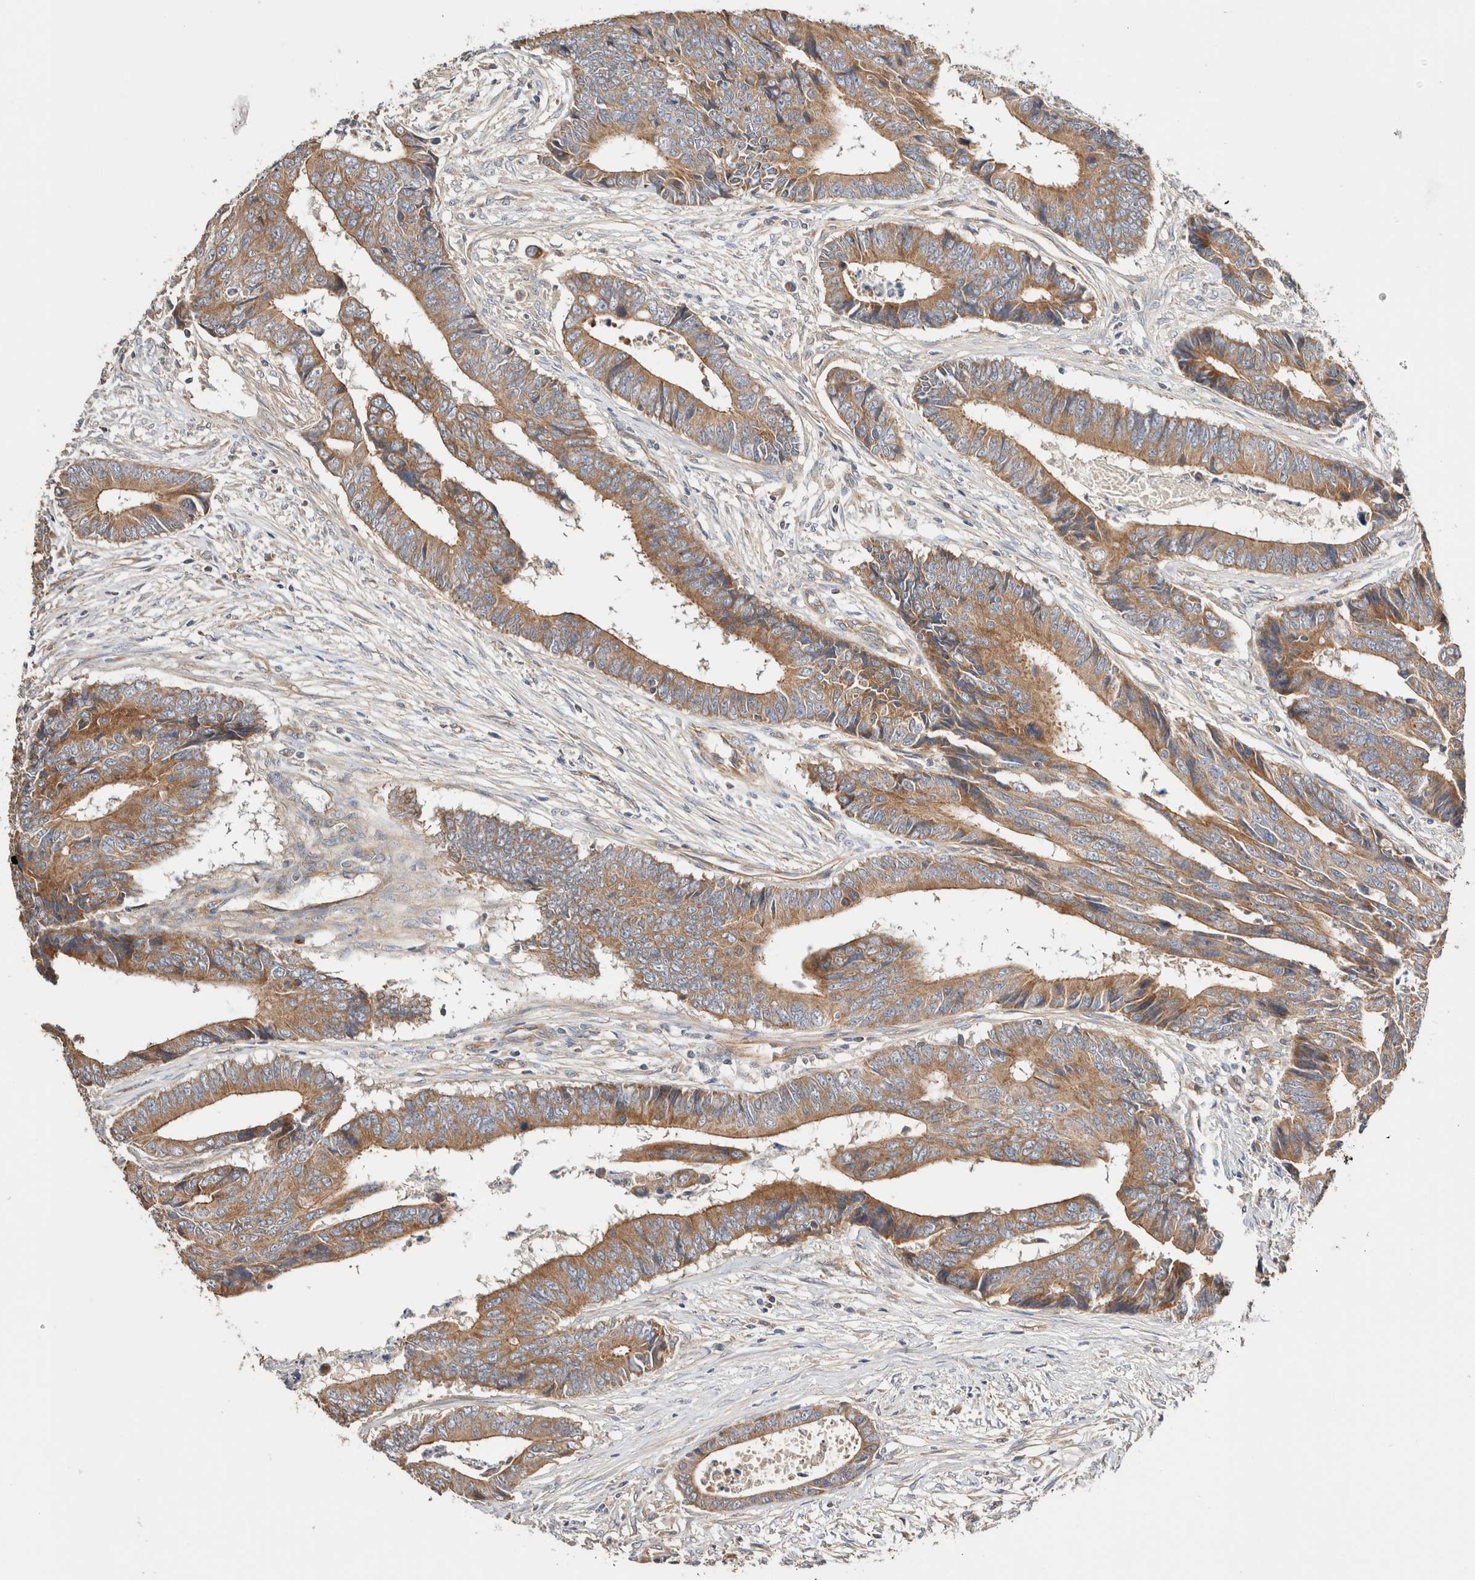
{"staining": {"intensity": "moderate", "quantity": ">75%", "location": "cytoplasmic/membranous"}, "tissue": "colorectal cancer", "cell_type": "Tumor cells", "image_type": "cancer", "snomed": [{"axis": "morphology", "description": "Adenocarcinoma, NOS"}, {"axis": "topography", "description": "Rectum"}], "caption": "Protein staining reveals moderate cytoplasmic/membranous expression in about >75% of tumor cells in colorectal adenocarcinoma.", "gene": "B3GNTL1", "patient": {"sex": "male", "age": 84}}